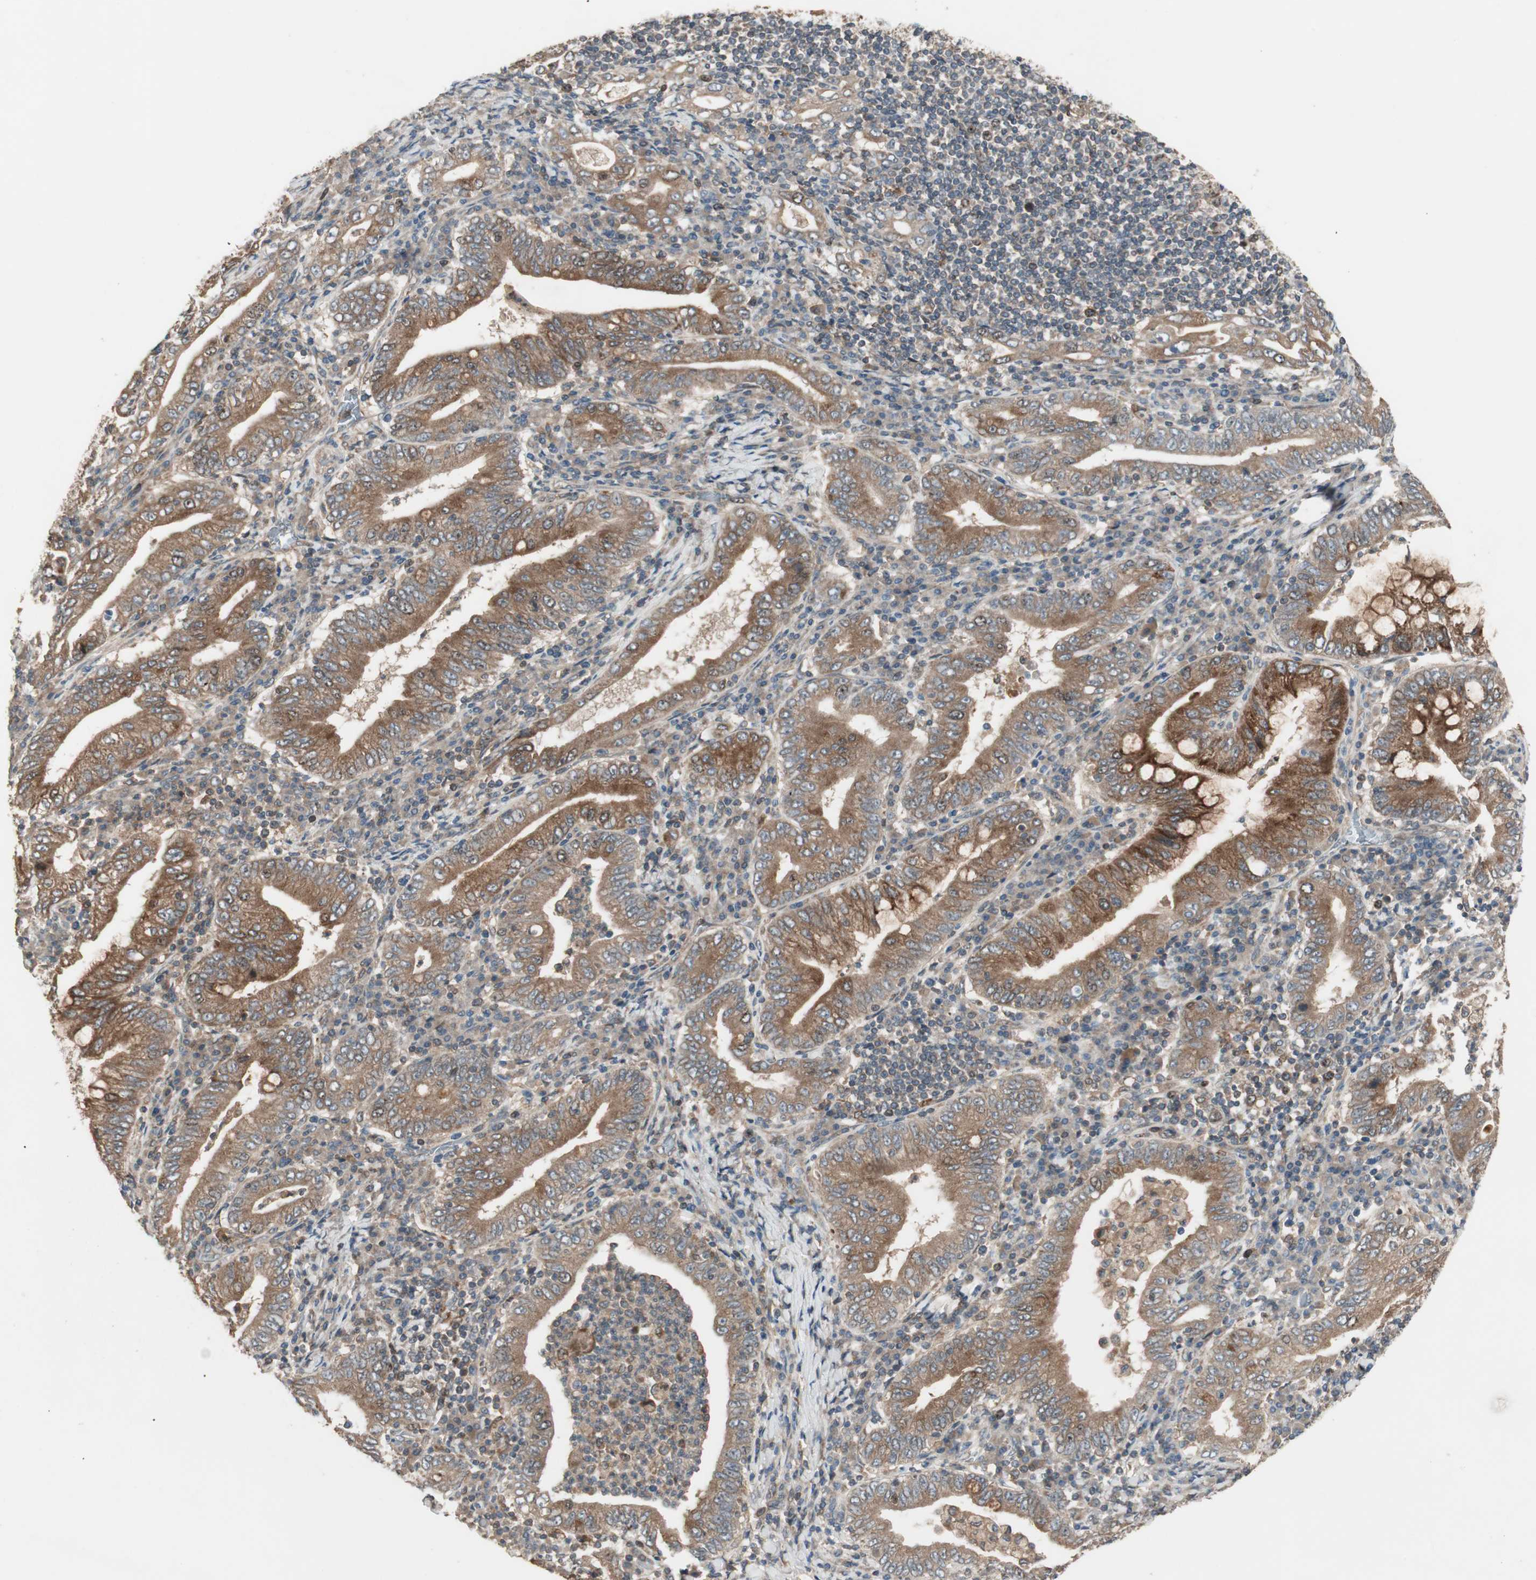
{"staining": {"intensity": "moderate", "quantity": ">75%", "location": "cytoplasmic/membranous"}, "tissue": "stomach cancer", "cell_type": "Tumor cells", "image_type": "cancer", "snomed": [{"axis": "morphology", "description": "Normal tissue, NOS"}, {"axis": "morphology", "description": "Adenocarcinoma, NOS"}, {"axis": "topography", "description": "Esophagus"}, {"axis": "topography", "description": "Stomach, upper"}, {"axis": "topography", "description": "Peripheral nerve tissue"}], "caption": "Immunohistochemistry (IHC) histopathology image of human stomach adenocarcinoma stained for a protein (brown), which reveals medium levels of moderate cytoplasmic/membranous staining in approximately >75% of tumor cells.", "gene": "ATP6AP2", "patient": {"sex": "male", "age": 62}}